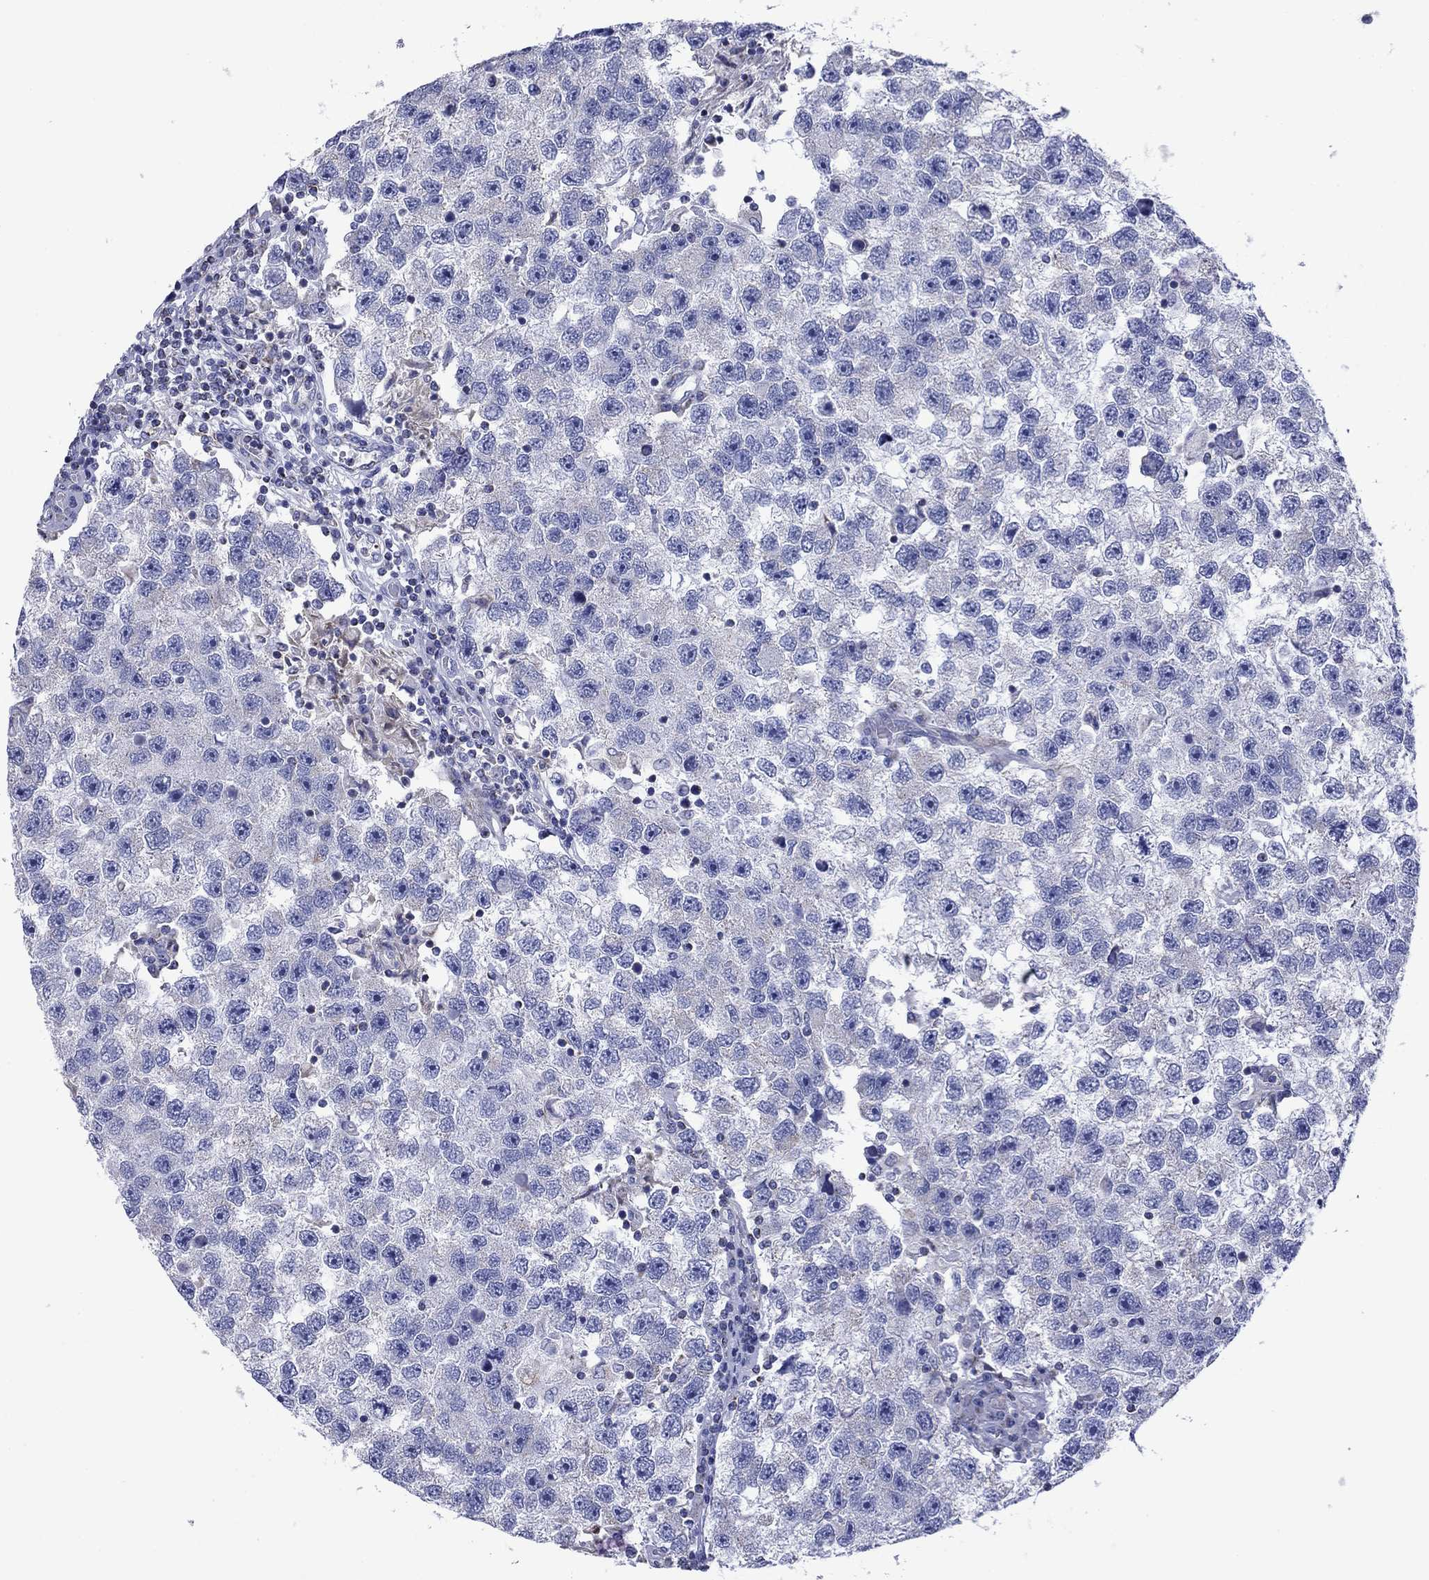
{"staining": {"intensity": "negative", "quantity": "none", "location": "none"}, "tissue": "testis cancer", "cell_type": "Tumor cells", "image_type": "cancer", "snomed": [{"axis": "morphology", "description": "Seminoma, NOS"}, {"axis": "topography", "description": "Testis"}], "caption": "High magnification brightfield microscopy of testis cancer stained with DAB (brown) and counterstained with hematoxylin (blue): tumor cells show no significant expression. (DAB immunohistochemistry (IHC) with hematoxylin counter stain).", "gene": "ACADSB", "patient": {"sex": "male", "age": 26}}